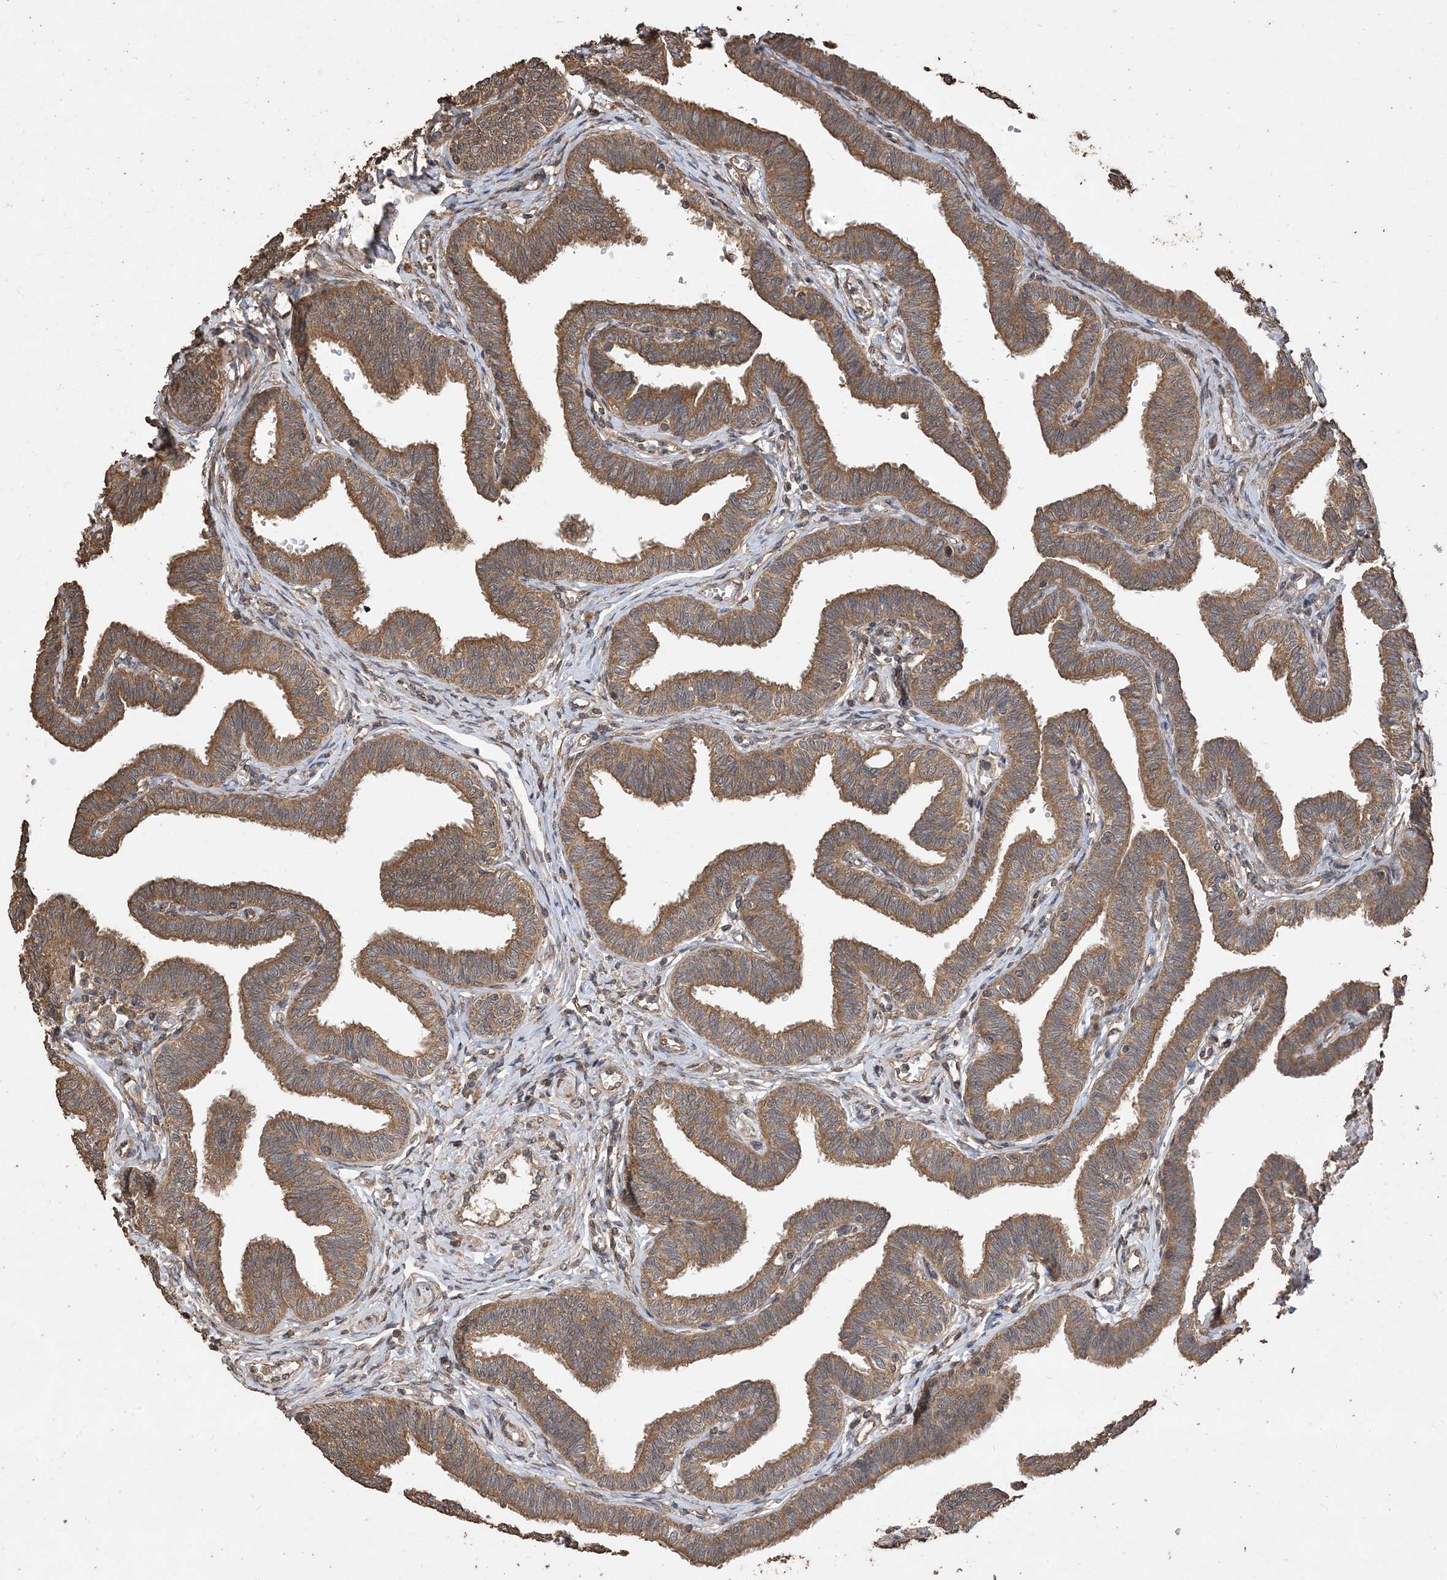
{"staining": {"intensity": "moderate", "quantity": ">75%", "location": "cytoplasmic/membranous"}, "tissue": "fallopian tube", "cell_type": "Glandular cells", "image_type": "normal", "snomed": [{"axis": "morphology", "description": "Normal tissue, NOS"}, {"axis": "topography", "description": "Fallopian tube"}, {"axis": "topography", "description": "Ovary"}], "caption": "This is an image of IHC staining of benign fallopian tube, which shows moderate positivity in the cytoplasmic/membranous of glandular cells.", "gene": "ZKSCAN5", "patient": {"sex": "female", "age": 23}}